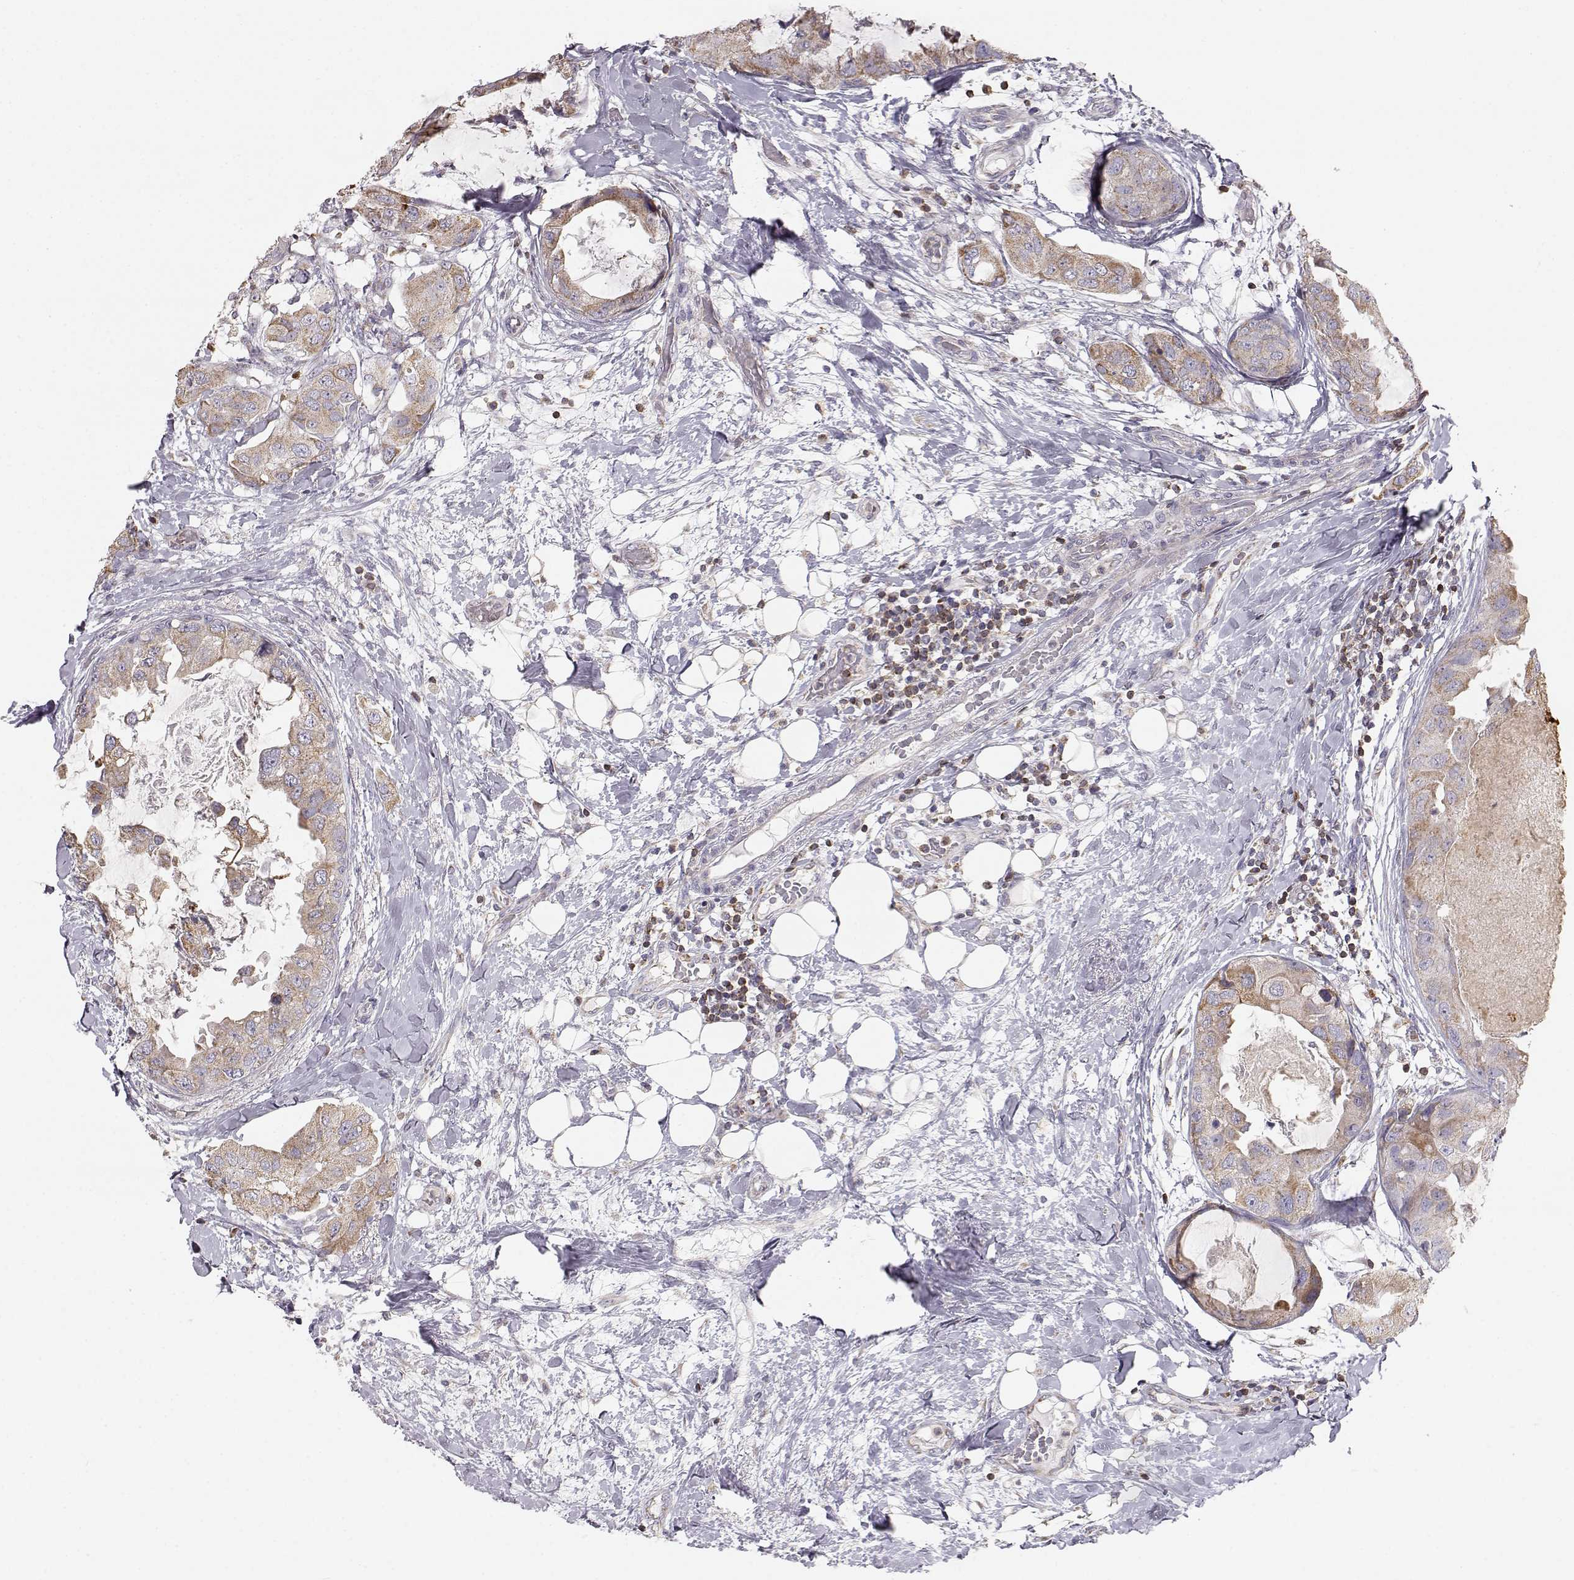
{"staining": {"intensity": "moderate", "quantity": ">75%", "location": "cytoplasmic/membranous"}, "tissue": "breast cancer", "cell_type": "Tumor cells", "image_type": "cancer", "snomed": [{"axis": "morphology", "description": "Normal tissue, NOS"}, {"axis": "morphology", "description": "Duct carcinoma"}, {"axis": "topography", "description": "Breast"}], "caption": "Approximately >75% of tumor cells in human breast infiltrating ductal carcinoma reveal moderate cytoplasmic/membranous protein staining as visualized by brown immunohistochemical staining.", "gene": "GRAP2", "patient": {"sex": "female", "age": 40}}